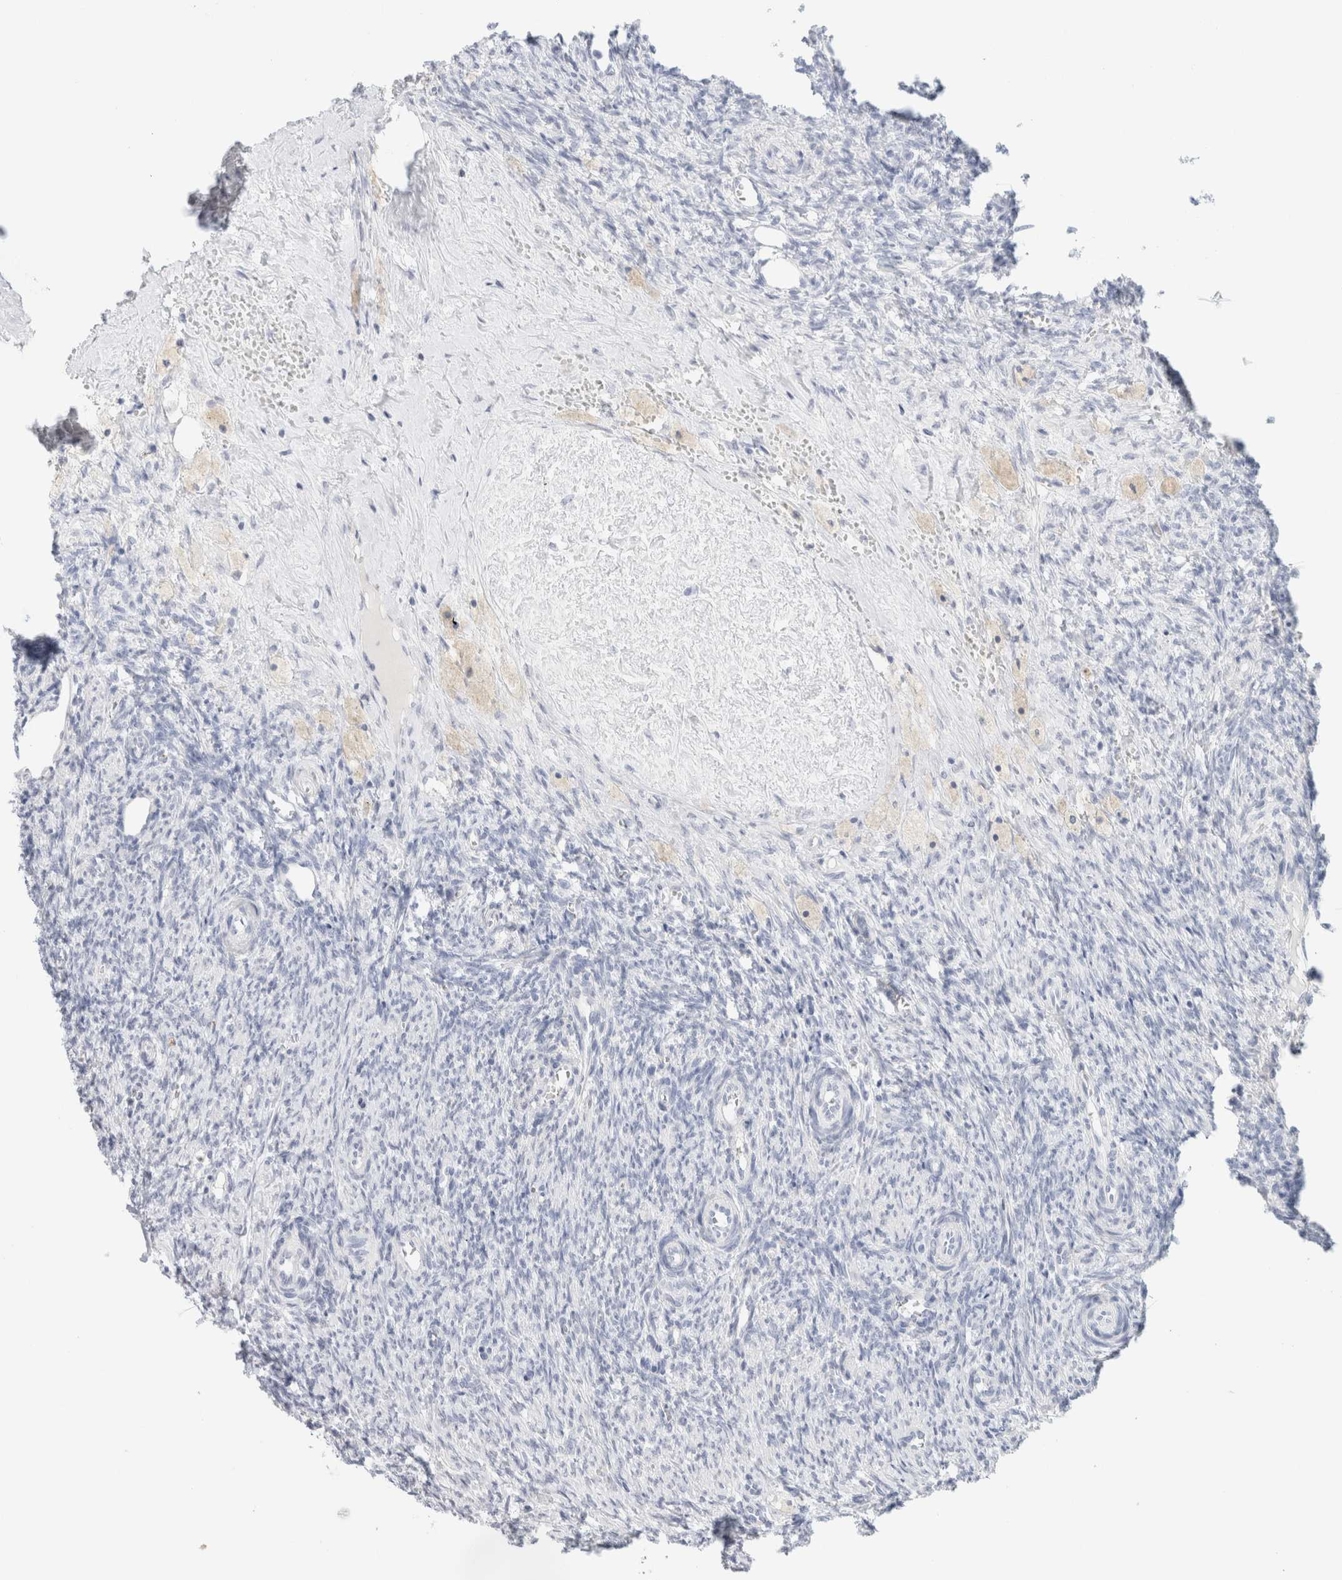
{"staining": {"intensity": "negative", "quantity": "none", "location": "none"}, "tissue": "ovary", "cell_type": "Follicle cells", "image_type": "normal", "snomed": [{"axis": "morphology", "description": "Normal tissue, NOS"}, {"axis": "topography", "description": "Ovary"}], "caption": "This micrograph is of unremarkable ovary stained with immunohistochemistry (IHC) to label a protein in brown with the nuclei are counter-stained blue. There is no expression in follicle cells.", "gene": "RTN4", "patient": {"sex": "female", "age": 41}}